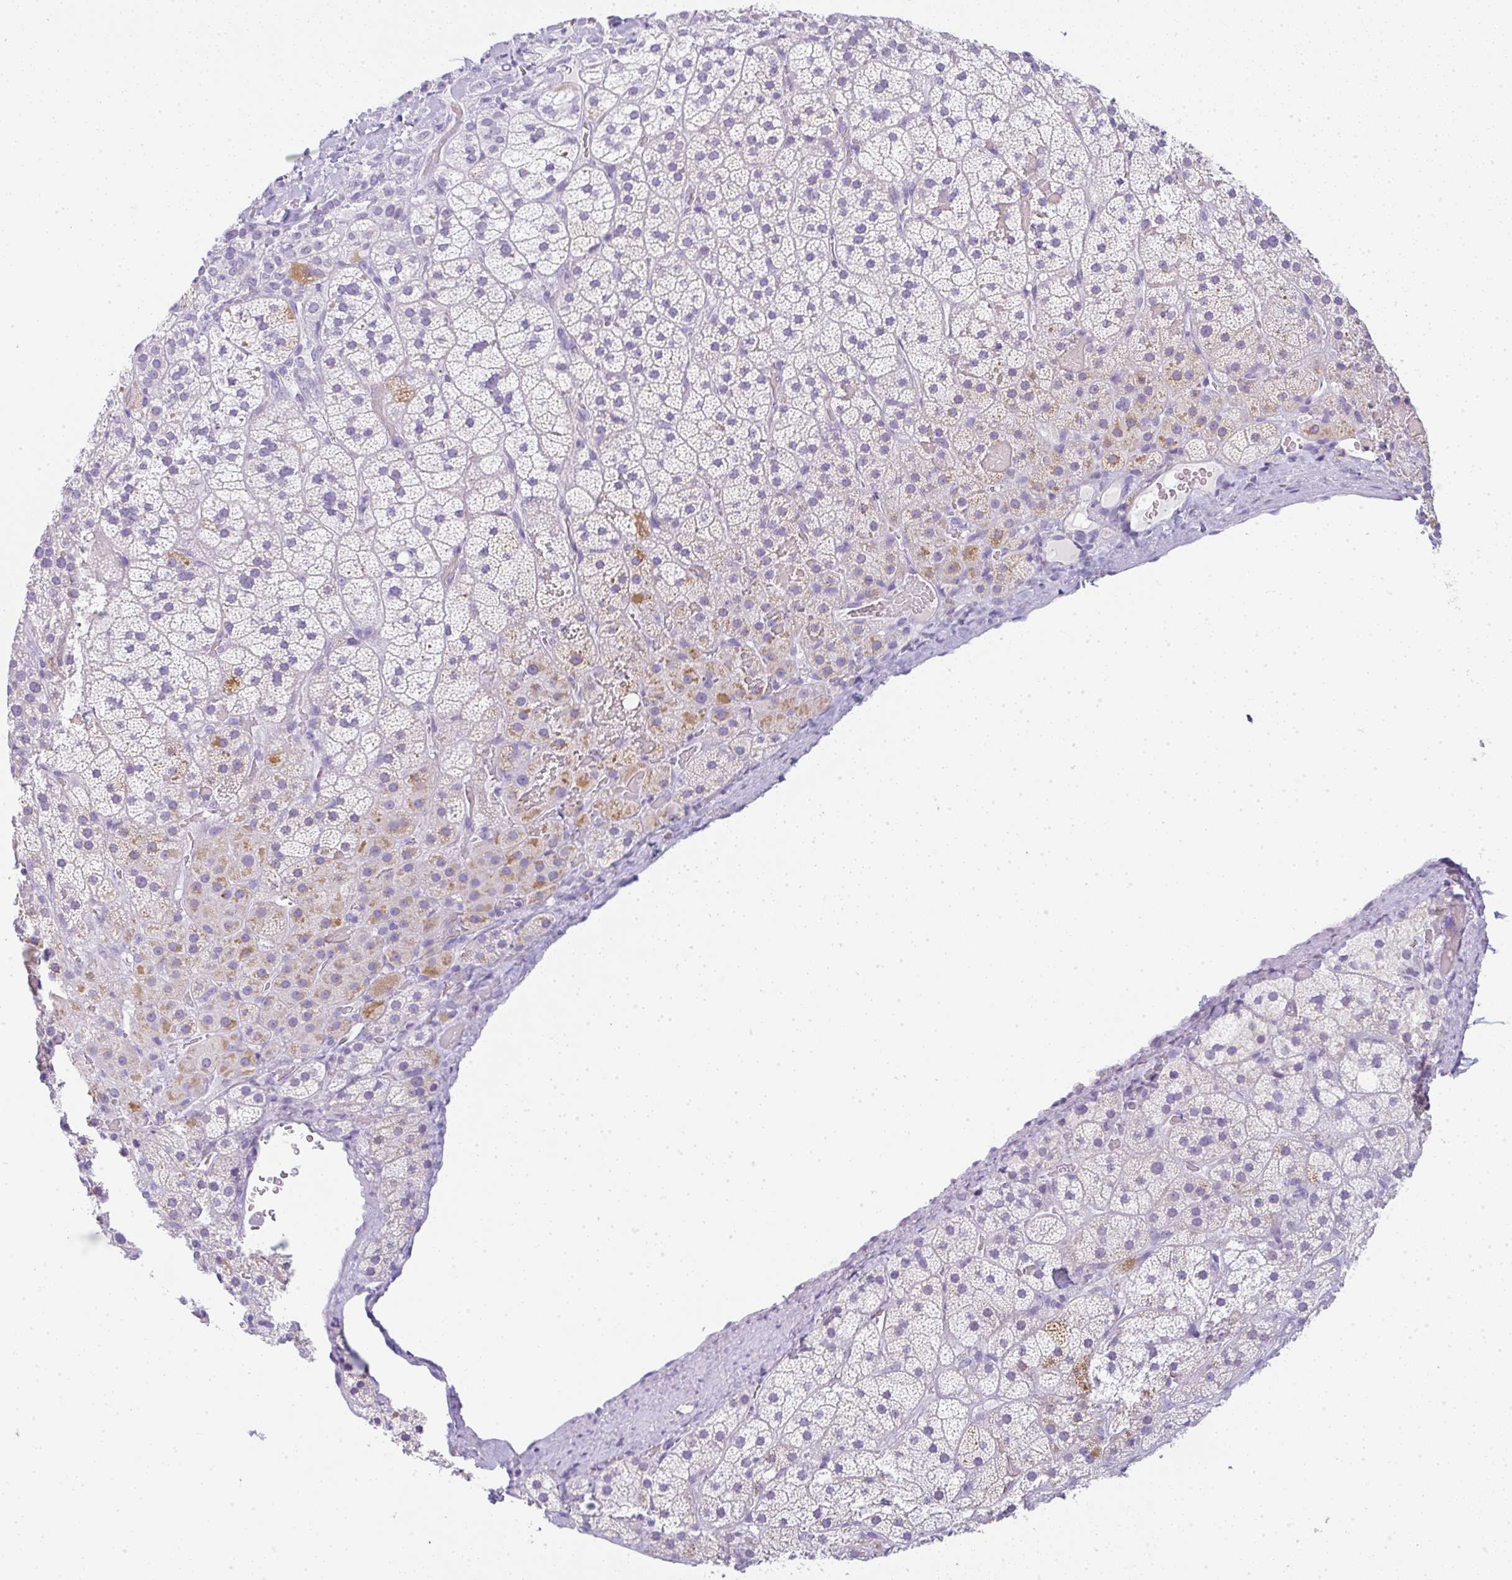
{"staining": {"intensity": "moderate", "quantity": "<25%", "location": "cytoplasmic/membranous"}, "tissue": "adrenal gland", "cell_type": "Glandular cells", "image_type": "normal", "snomed": [{"axis": "morphology", "description": "Normal tissue, NOS"}, {"axis": "topography", "description": "Adrenal gland"}], "caption": "Immunohistochemistry (IHC) photomicrograph of benign human adrenal gland stained for a protein (brown), which shows low levels of moderate cytoplasmic/membranous expression in about <25% of glandular cells.", "gene": "LPAR4", "patient": {"sex": "male", "age": 57}}